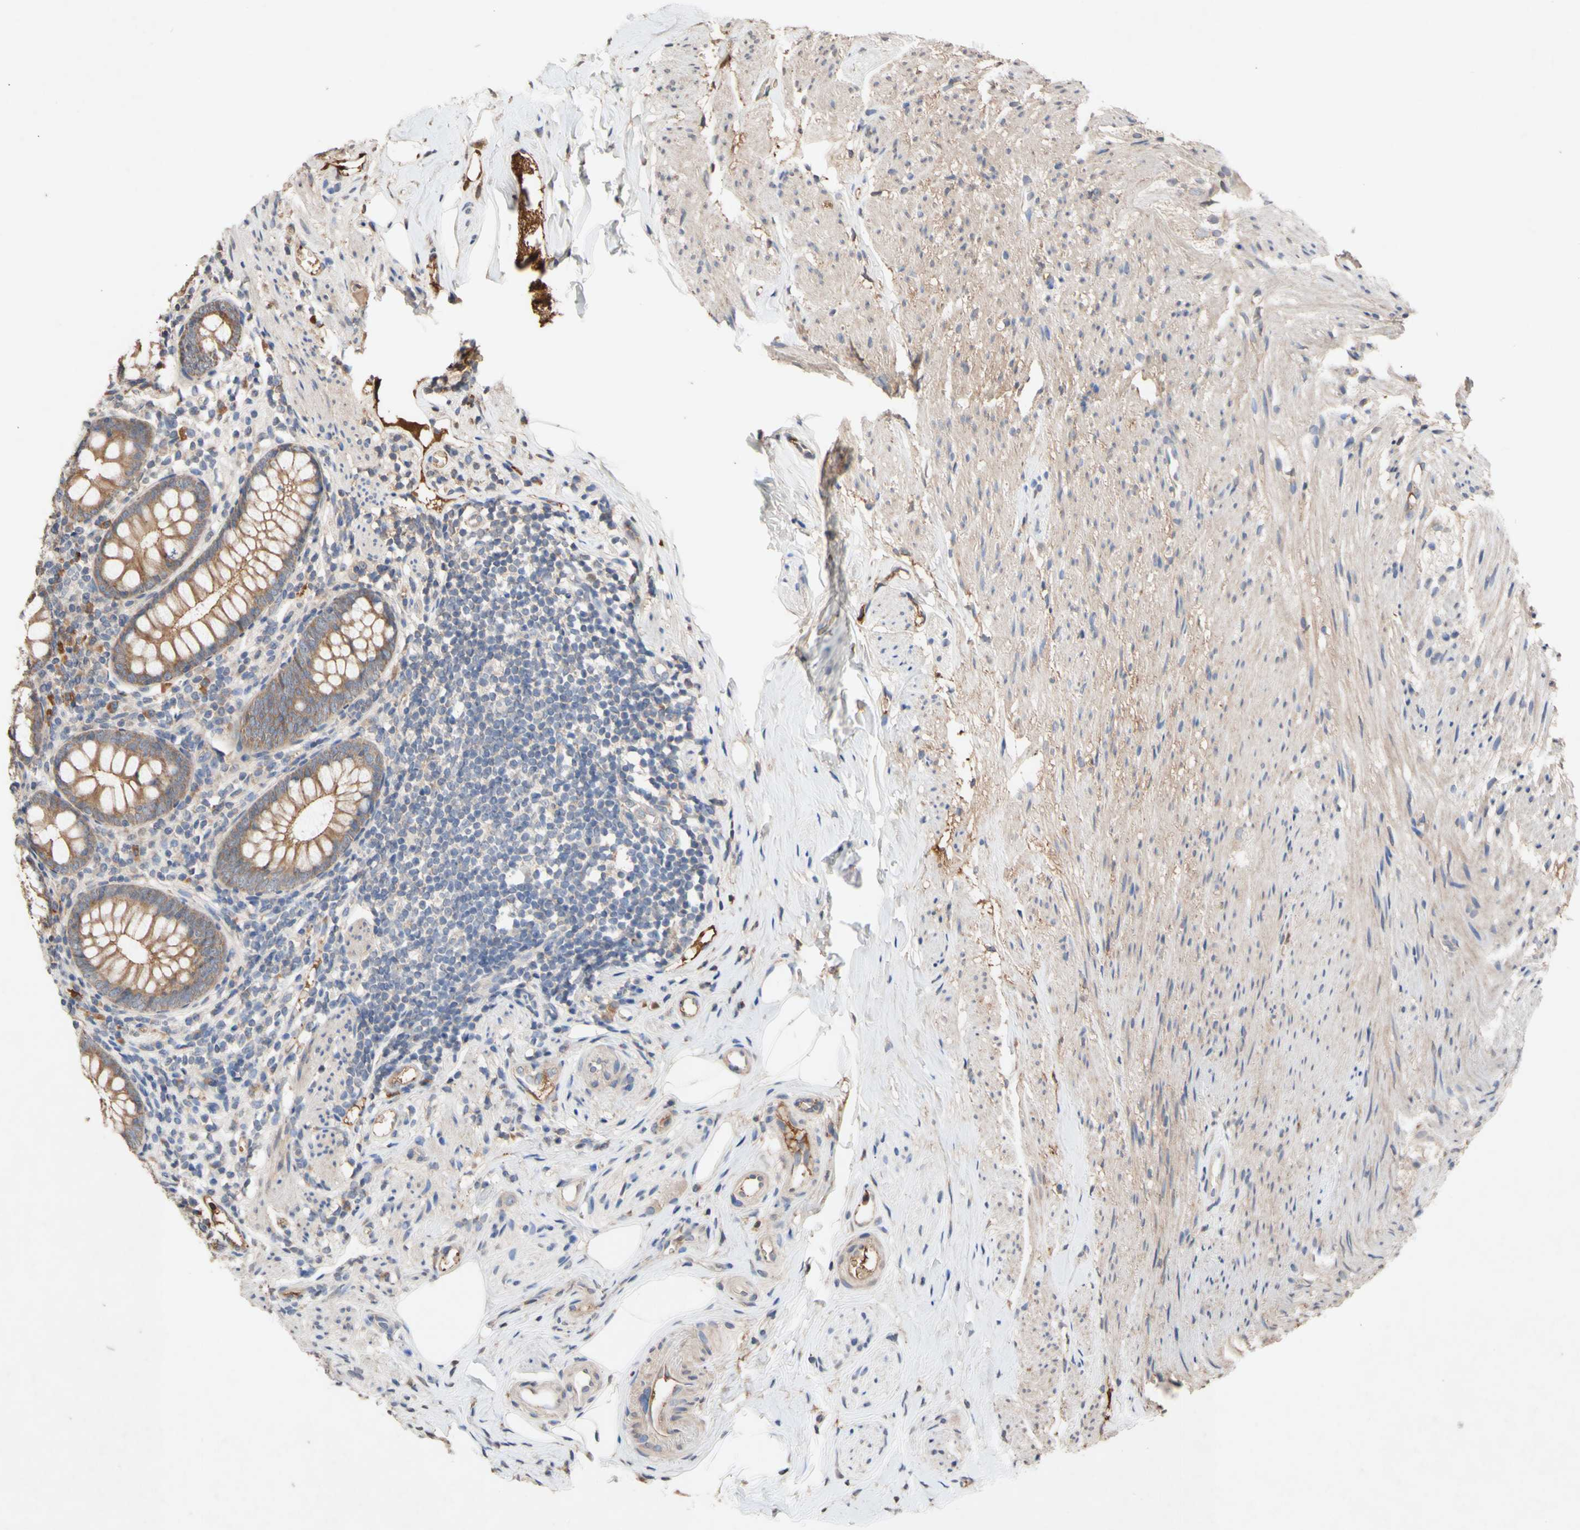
{"staining": {"intensity": "moderate", "quantity": ">75%", "location": "cytoplasmic/membranous"}, "tissue": "appendix", "cell_type": "Glandular cells", "image_type": "normal", "snomed": [{"axis": "morphology", "description": "Normal tissue, NOS"}, {"axis": "topography", "description": "Appendix"}], "caption": "Protein analysis of benign appendix reveals moderate cytoplasmic/membranous expression in approximately >75% of glandular cells. The protein is stained brown, and the nuclei are stained in blue (DAB (3,3'-diaminobenzidine) IHC with brightfield microscopy, high magnification).", "gene": "NECTIN3", "patient": {"sex": "female", "age": 77}}